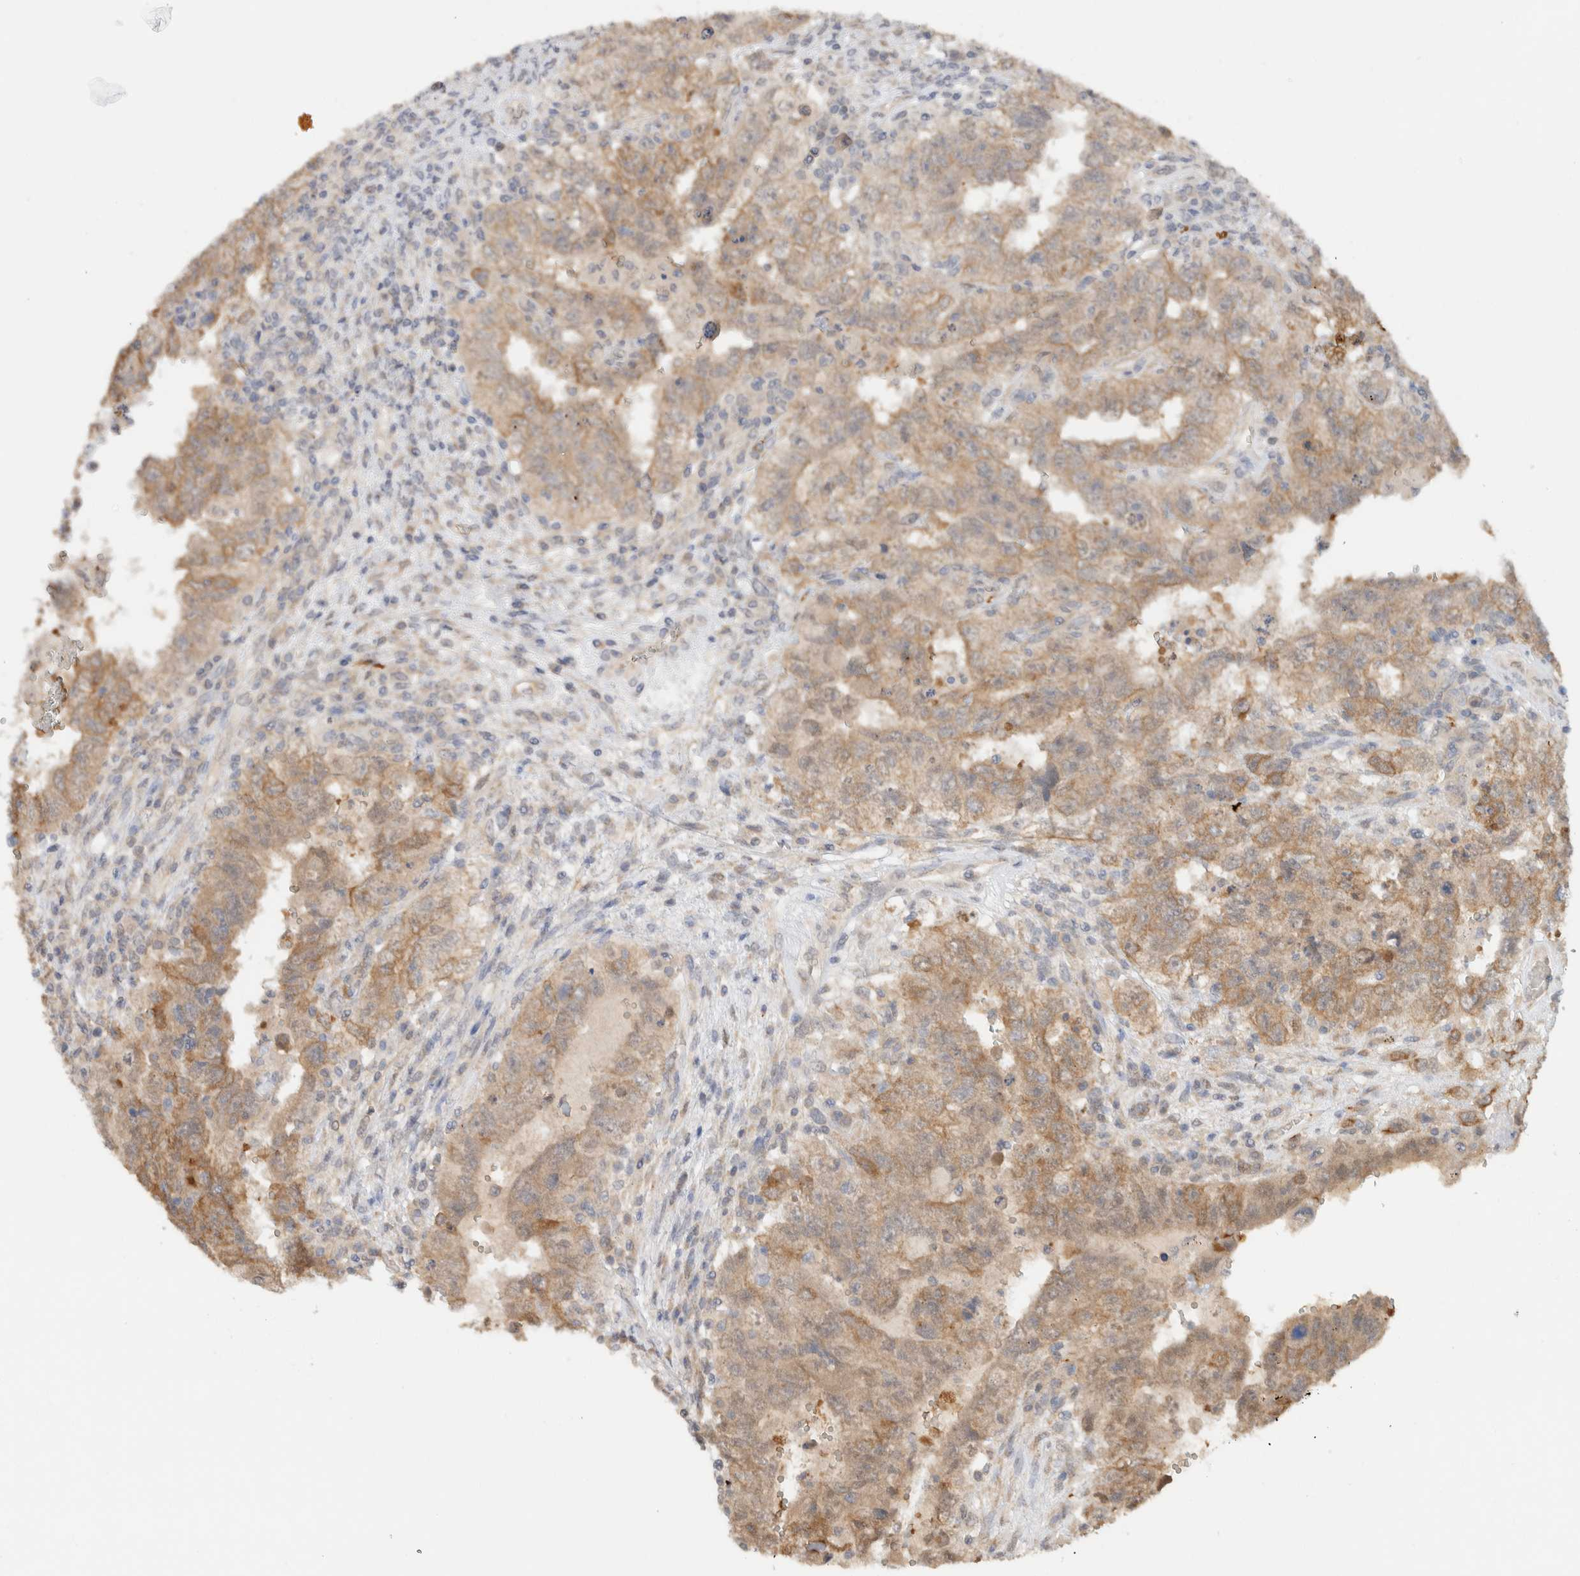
{"staining": {"intensity": "moderate", "quantity": ">75%", "location": "cytoplasmic/membranous"}, "tissue": "testis cancer", "cell_type": "Tumor cells", "image_type": "cancer", "snomed": [{"axis": "morphology", "description": "Carcinoma, Embryonal, NOS"}, {"axis": "topography", "description": "Testis"}], "caption": "A photomicrograph showing moderate cytoplasmic/membranous staining in approximately >75% of tumor cells in testis cancer, as visualized by brown immunohistochemical staining.", "gene": "CA13", "patient": {"sex": "male", "age": 26}}